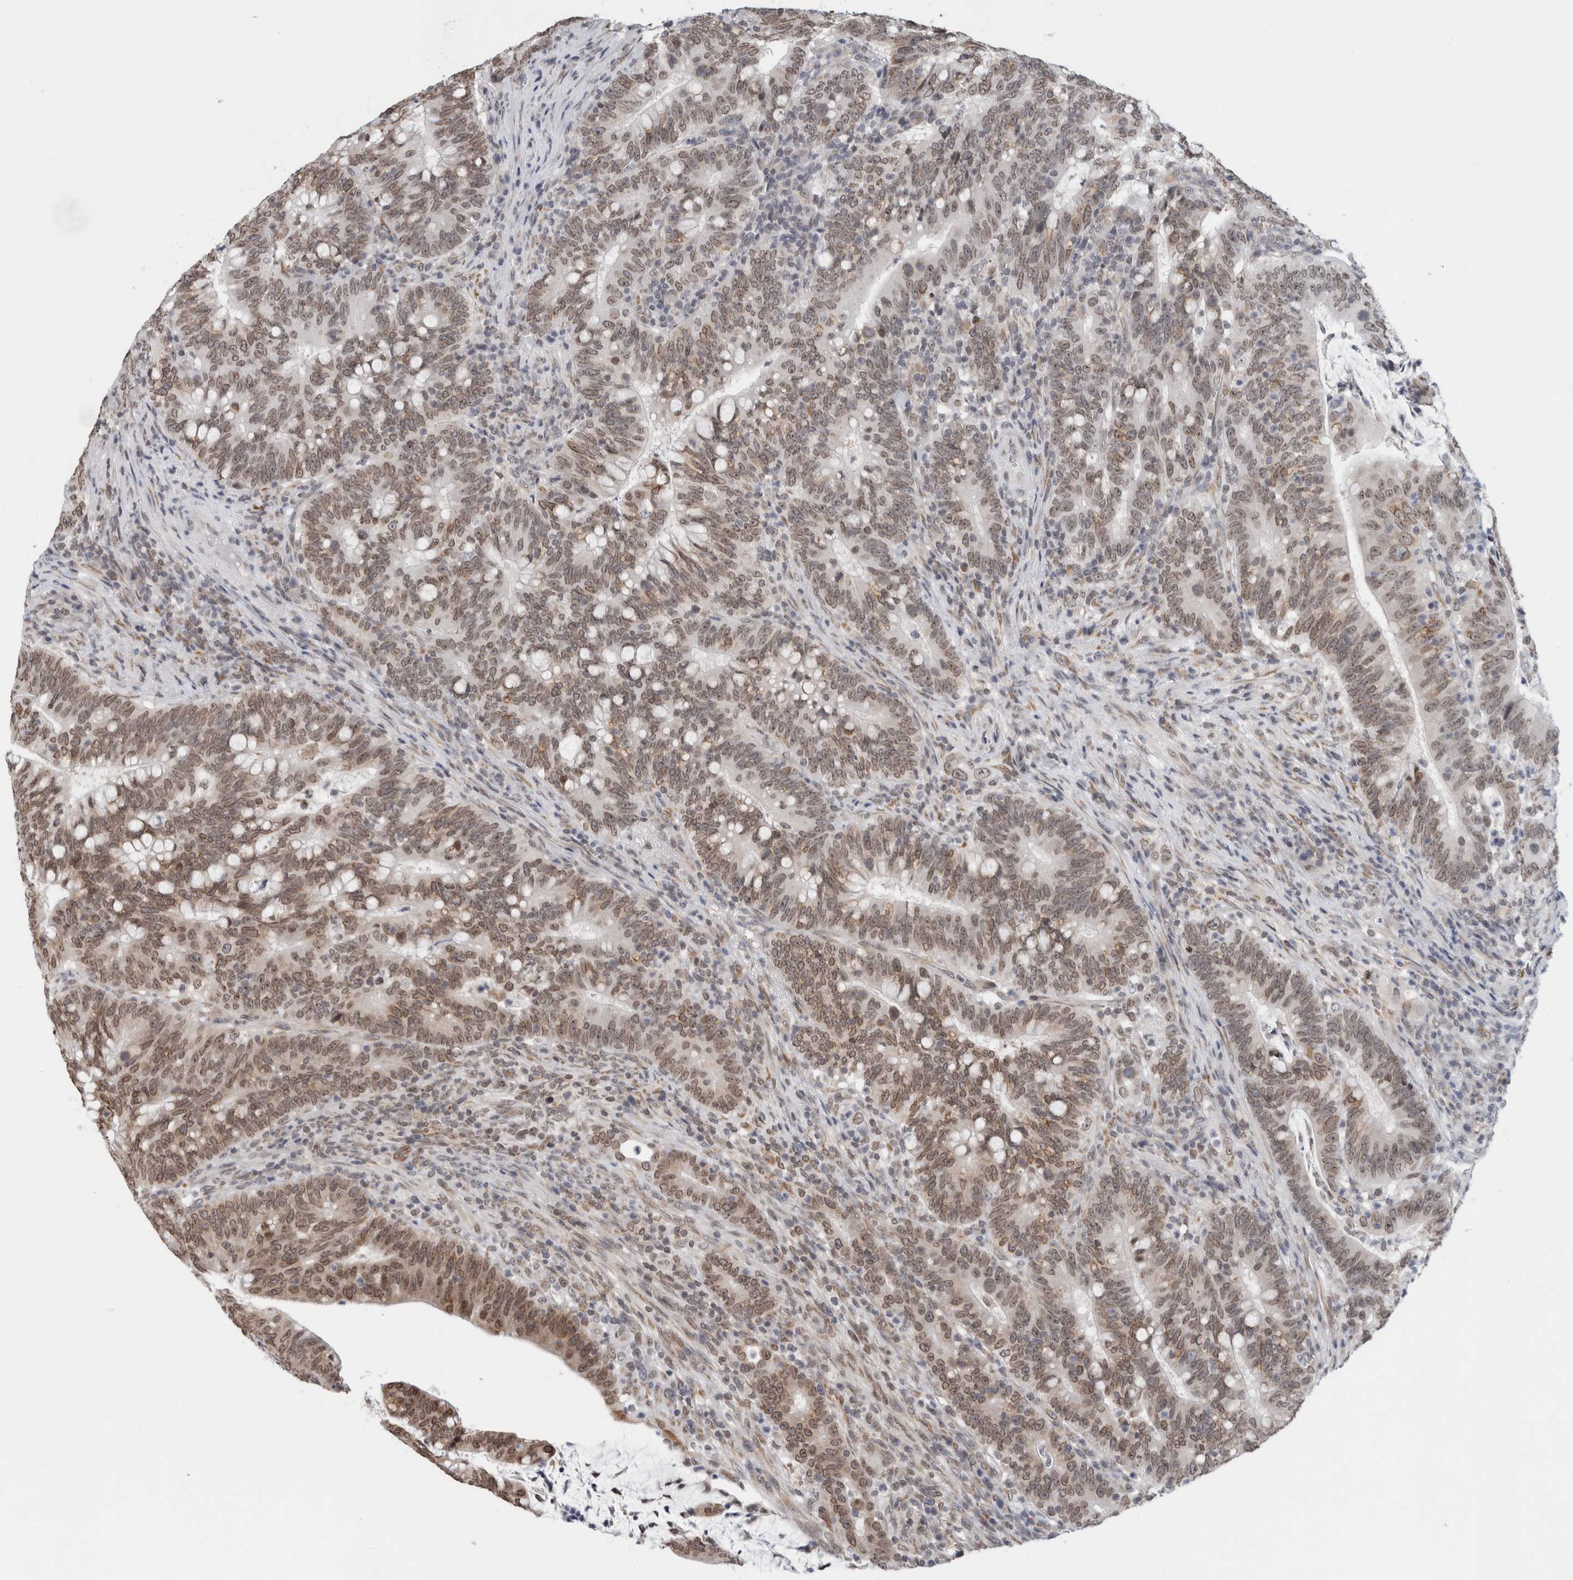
{"staining": {"intensity": "moderate", "quantity": ">75%", "location": "cytoplasmic/membranous,nuclear"}, "tissue": "colorectal cancer", "cell_type": "Tumor cells", "image_type": "cancer", "snomed": [{"axis": "morphology", "description": "Adenocarcinoma, NOS"}, {"axis": "topography", "description": "Colon"}], "caption": "Brown immunohistochemical staining in colorectal cancer (adenocarcinoma) exhibits moderate cytoplasmic/membranous and nuclear positivity in approximately >75% of tumor cells.", "gene": "RBMX2", "patient": {"sex": "female", "age": 66}}